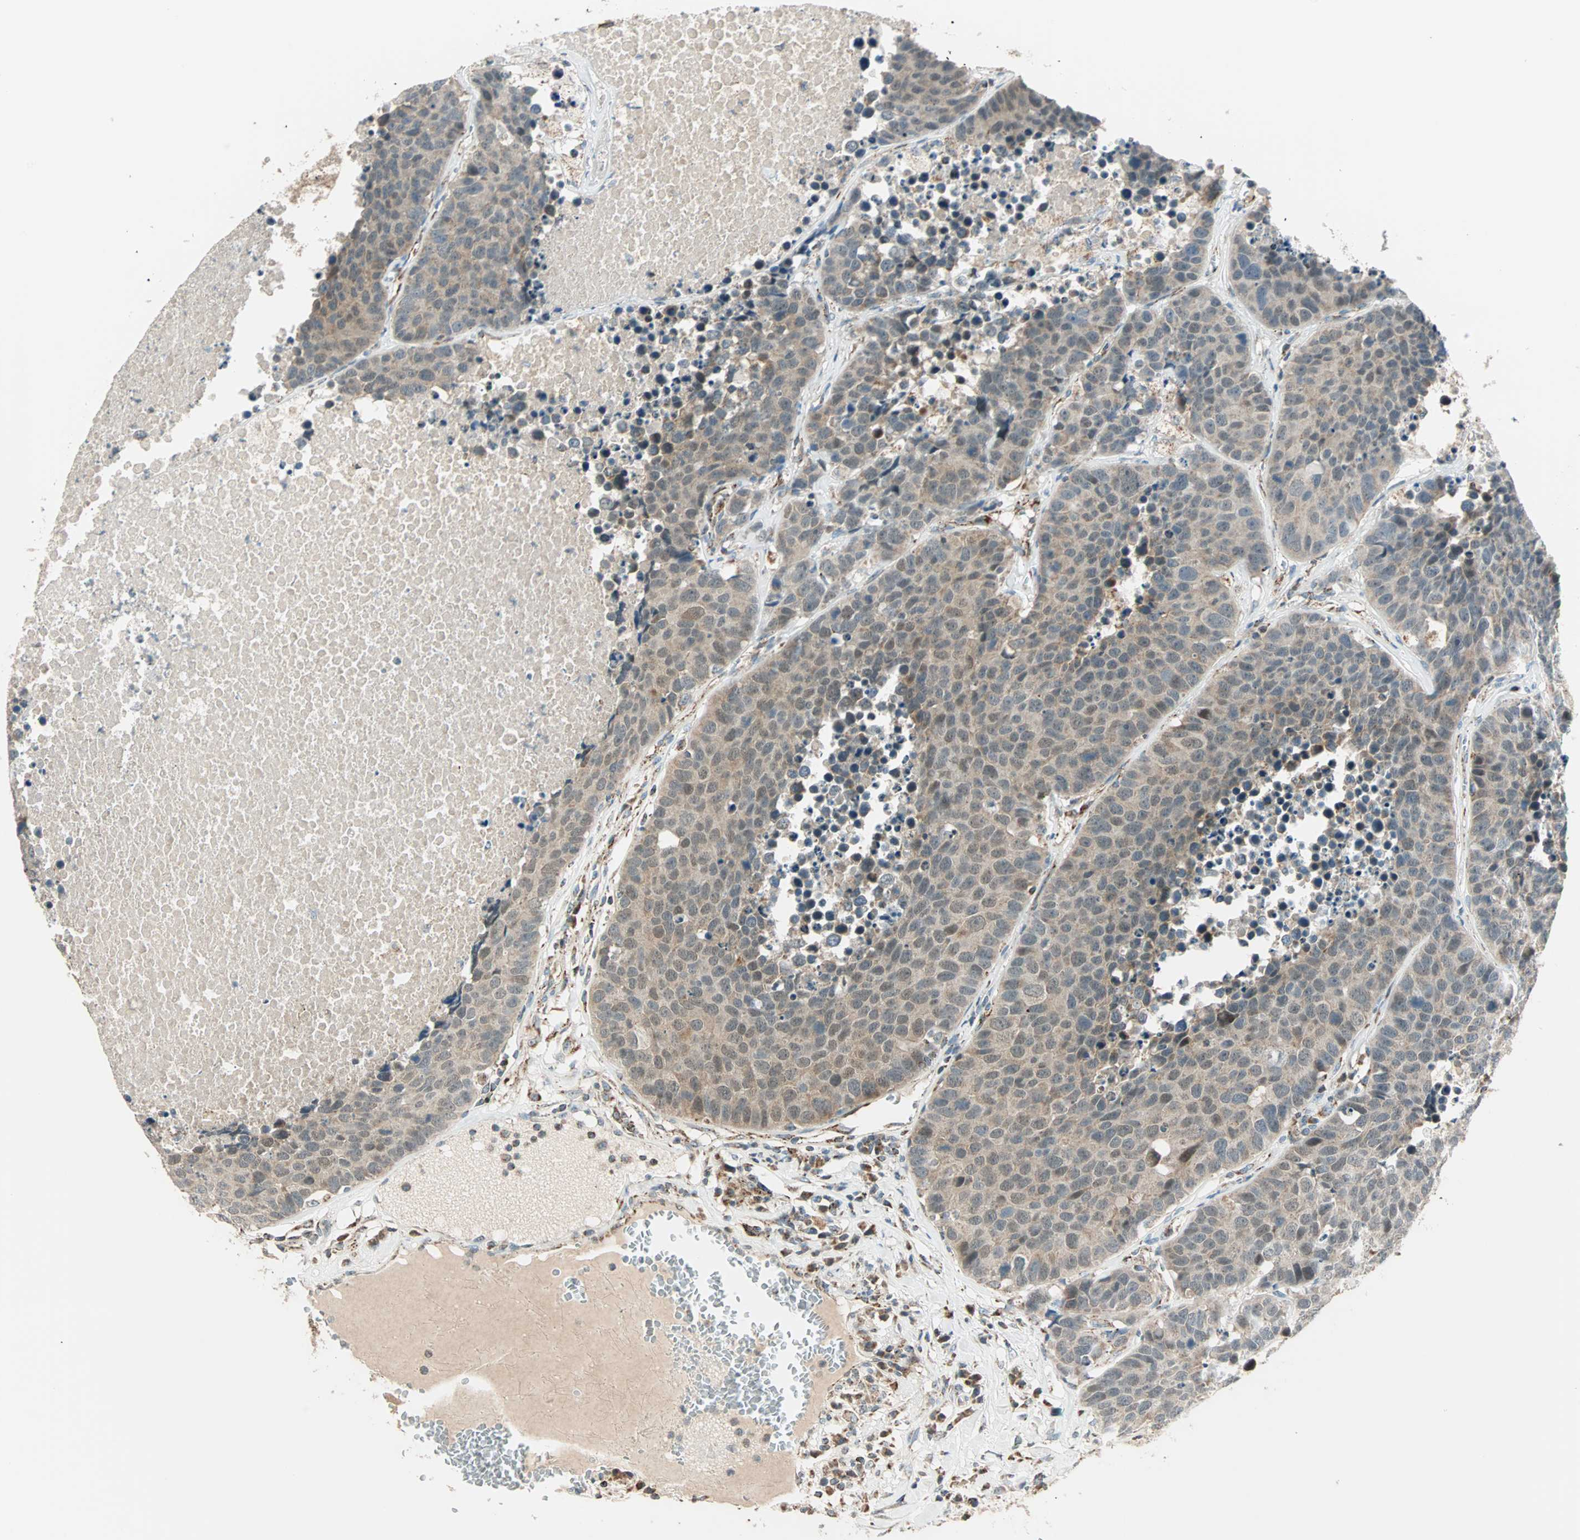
{"staining": {"intensity": "weak", "quantity": "<25%", "location": "cytoplasmic/membranous"}, "tissue": "carcinoid", "cell_type": "Tumor cells", "image_type": "cancer", "snomed": [{"axis": "morphology", "description": "Carcinoid, malignant, NOS"}, {"axis": "topography", "description": "Lung"}], "caption": "High power microscopy photomicrograph of an immunohistochemistry image of carcinoid, revealing no significant expression in tumor cells. (DAB IHC, high magnification).", "gene": "SPRY4", "patient": {"sex": "male", "age": 60}}